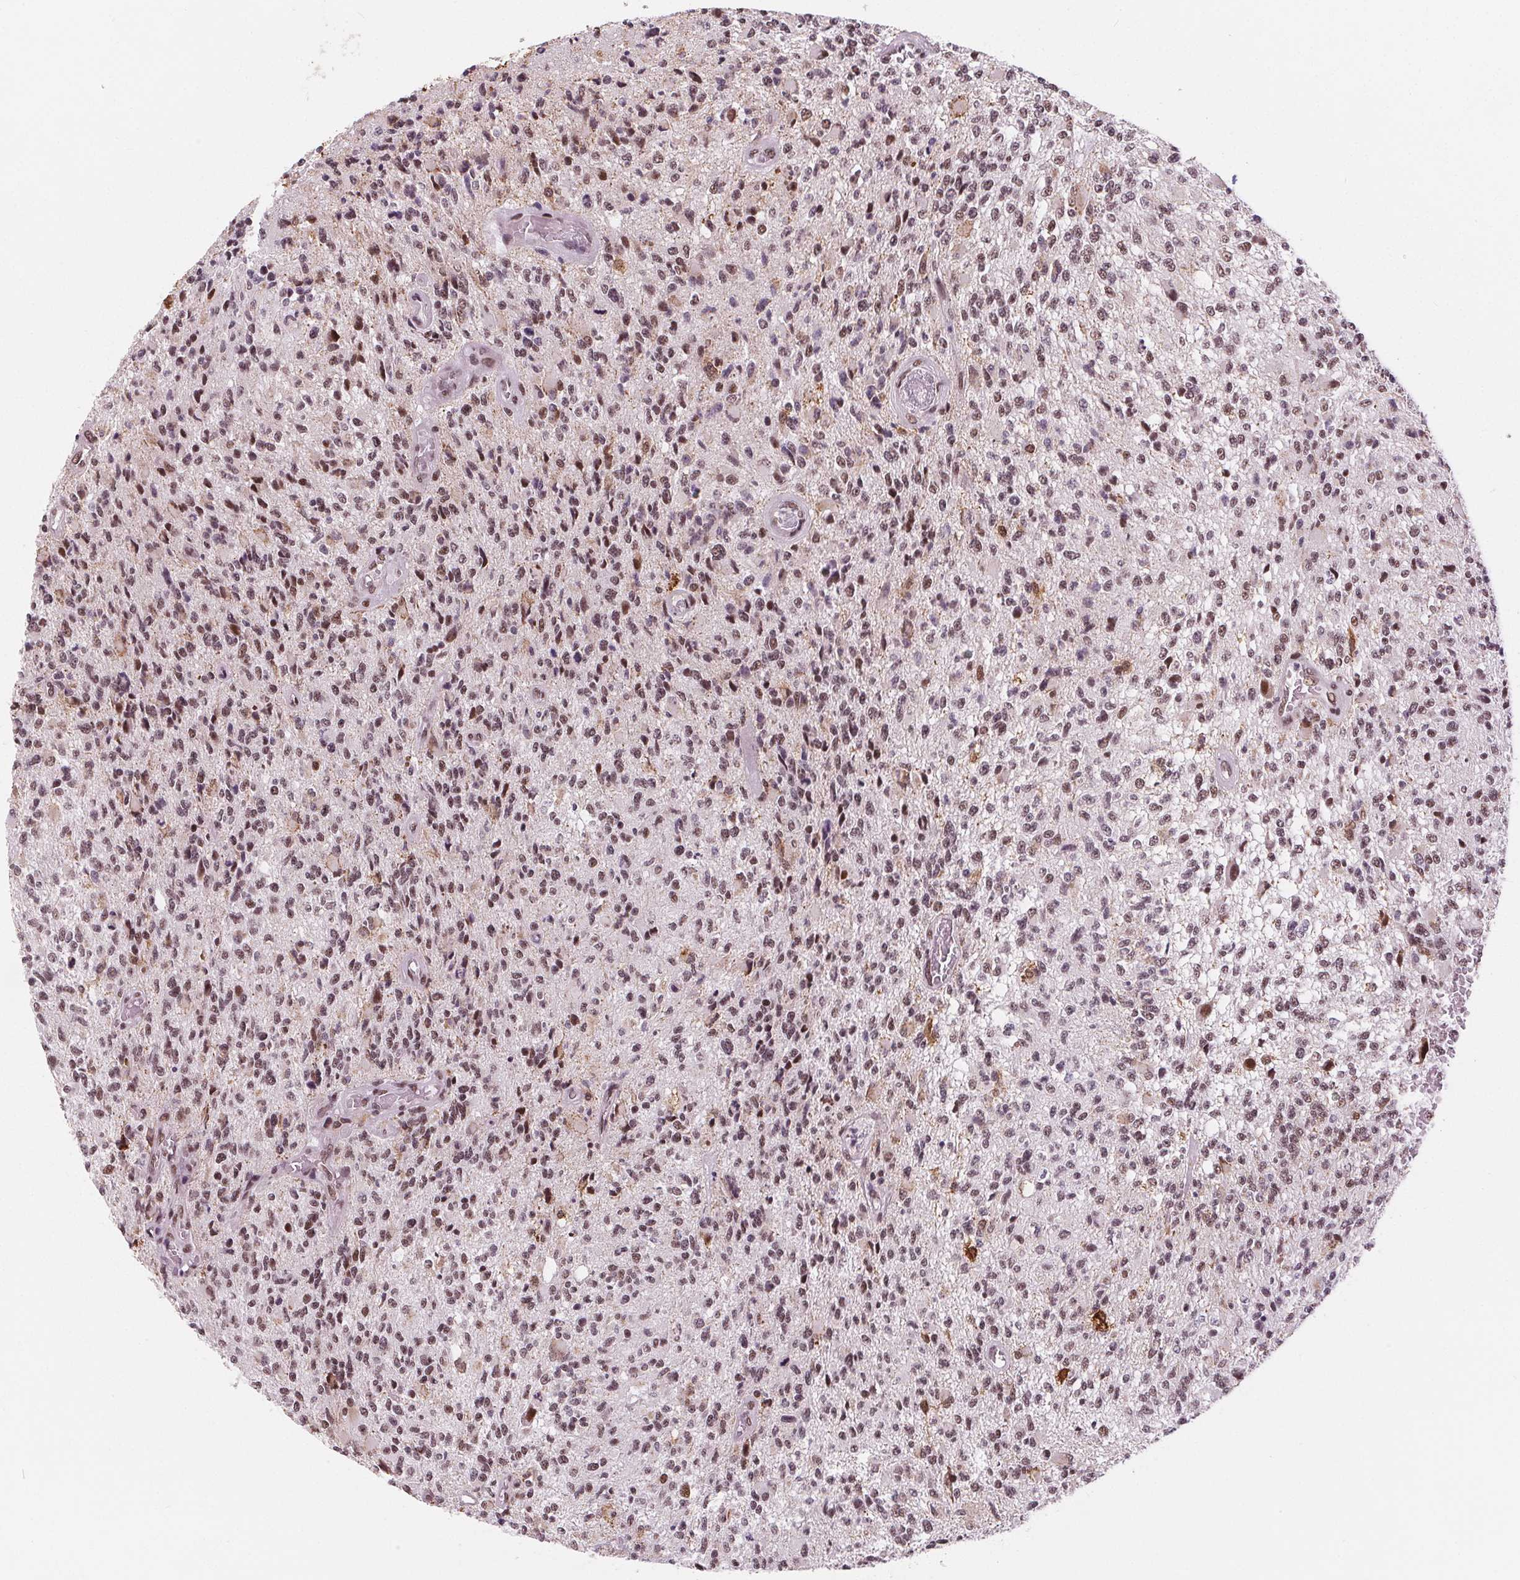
{"staining": {"intensity": "moderate", "quantity": "25%-75%", "location": "nuclear"}, "tissue": "glioma", "cell_type": "Tumor cells", "image_type": "cancer", "snomed": [{"axis": "morphology", "description": "Glioma, malignant, High grade"}, {"axis": "topography", "description": "Brain"}], "caption": "Immunohistochemistry (IHC) of human glioma reveals medium levels of moderate nuclear staining in approximately 25%-75% of tumor cells. (Stains: DAB in brown, nuclei in blue, Microscopy: brightfield microscopy at high magnification).", "gene": "DPM2", "patient": {"sex": "female", "age": 63}}